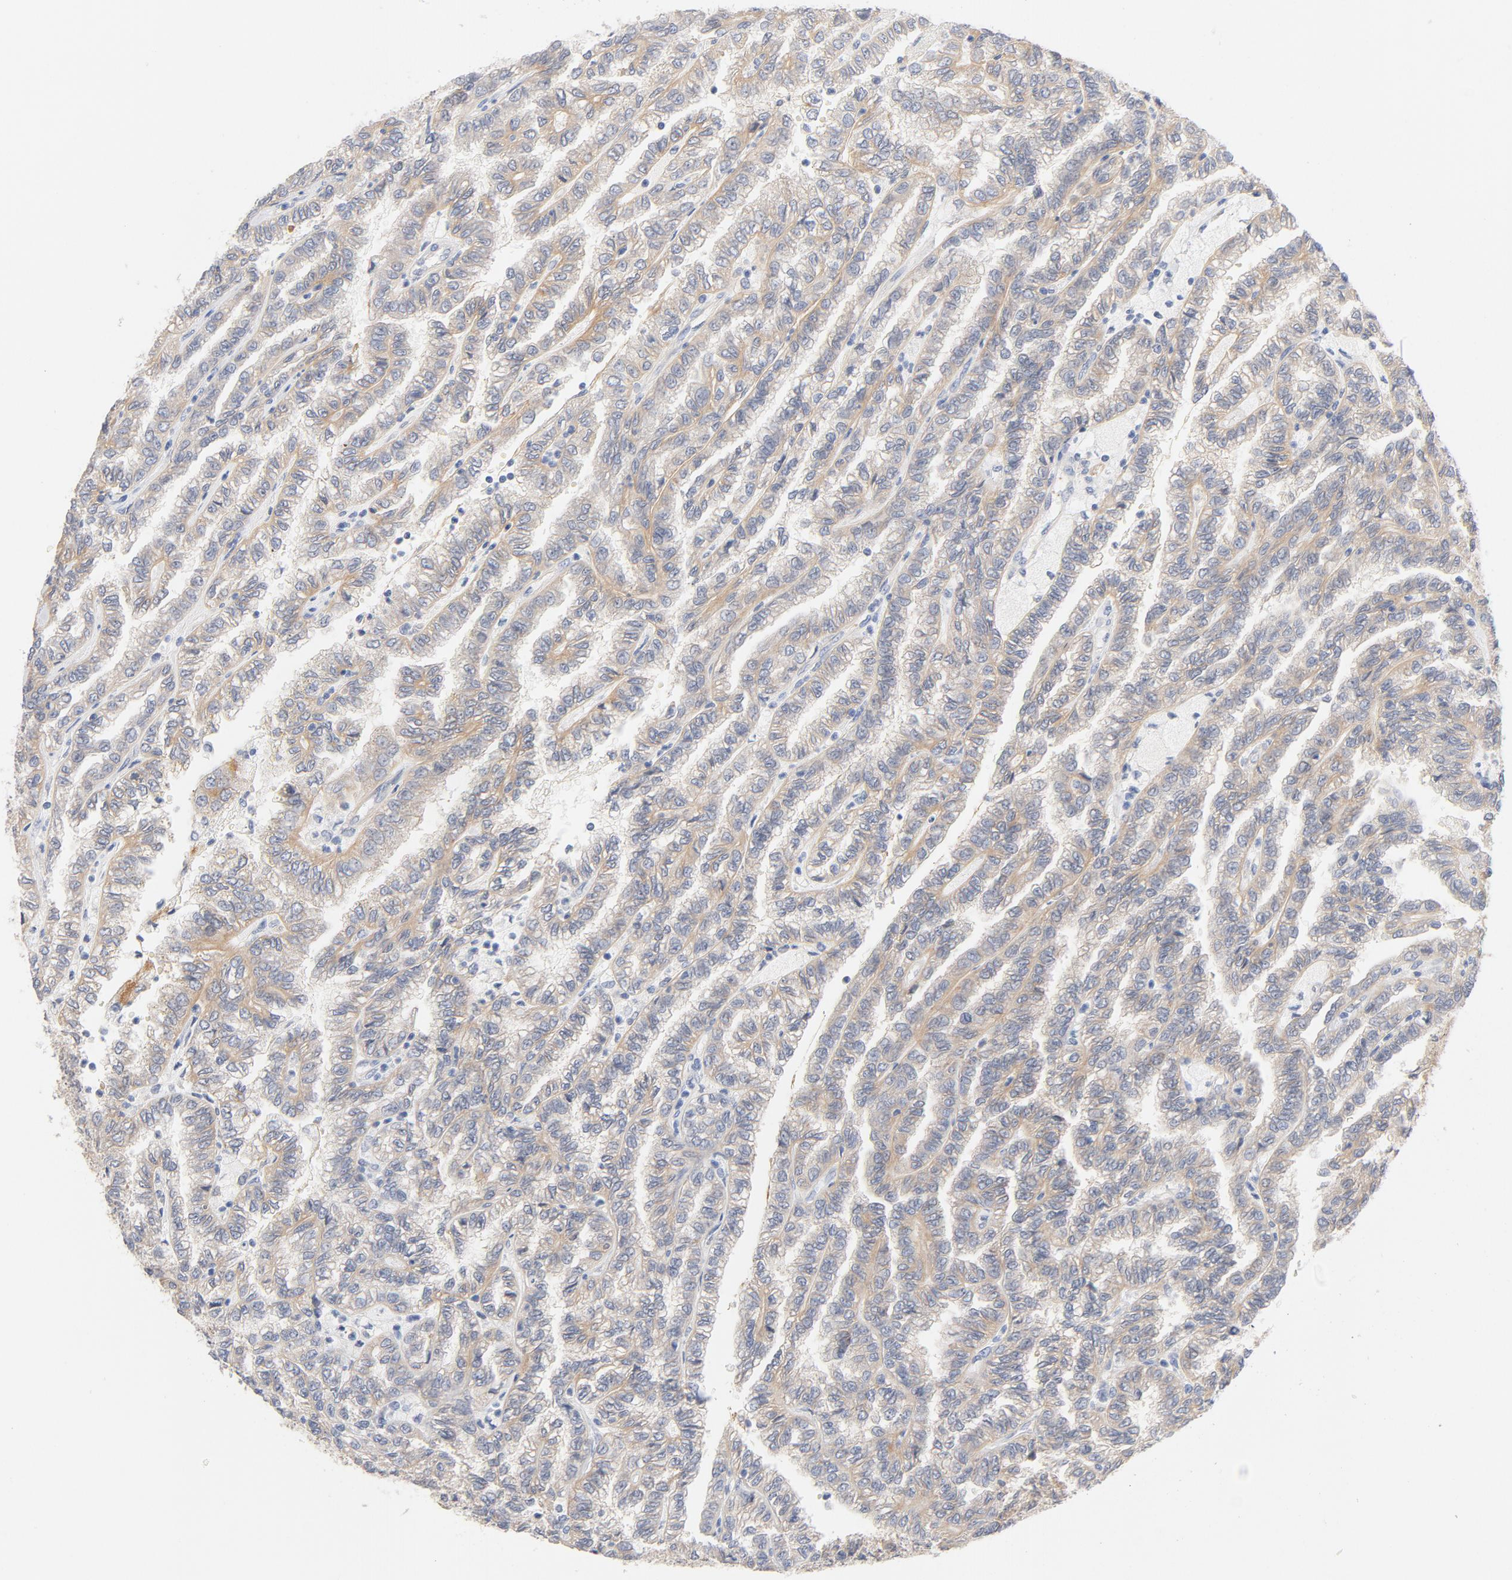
{"staining": {"intensity": "weak", "quantity": ">75%", "location": "cytoplasmic/membranous"}, "tissue": "renal cancer", "cell_type": "Tumor cells", "image_type": "cancer", "snomed": [{"axis": "morphology", "description": "Inflammation, NOS"}, {"axis": "morphology", "description": "Adenocarcinoma, NOS"}, {"axis": "topography", "description": "Kidney"}], "caption": "Immunohistochemistry micrograph of human renal adenocarcinoma stained for a protein (brown), which displays low levels of weak cytoplasmic/membranous positivity in about >75% of tumor cells.", "gene": "SRC", "patient": {"sex": "male", "age": 68}}